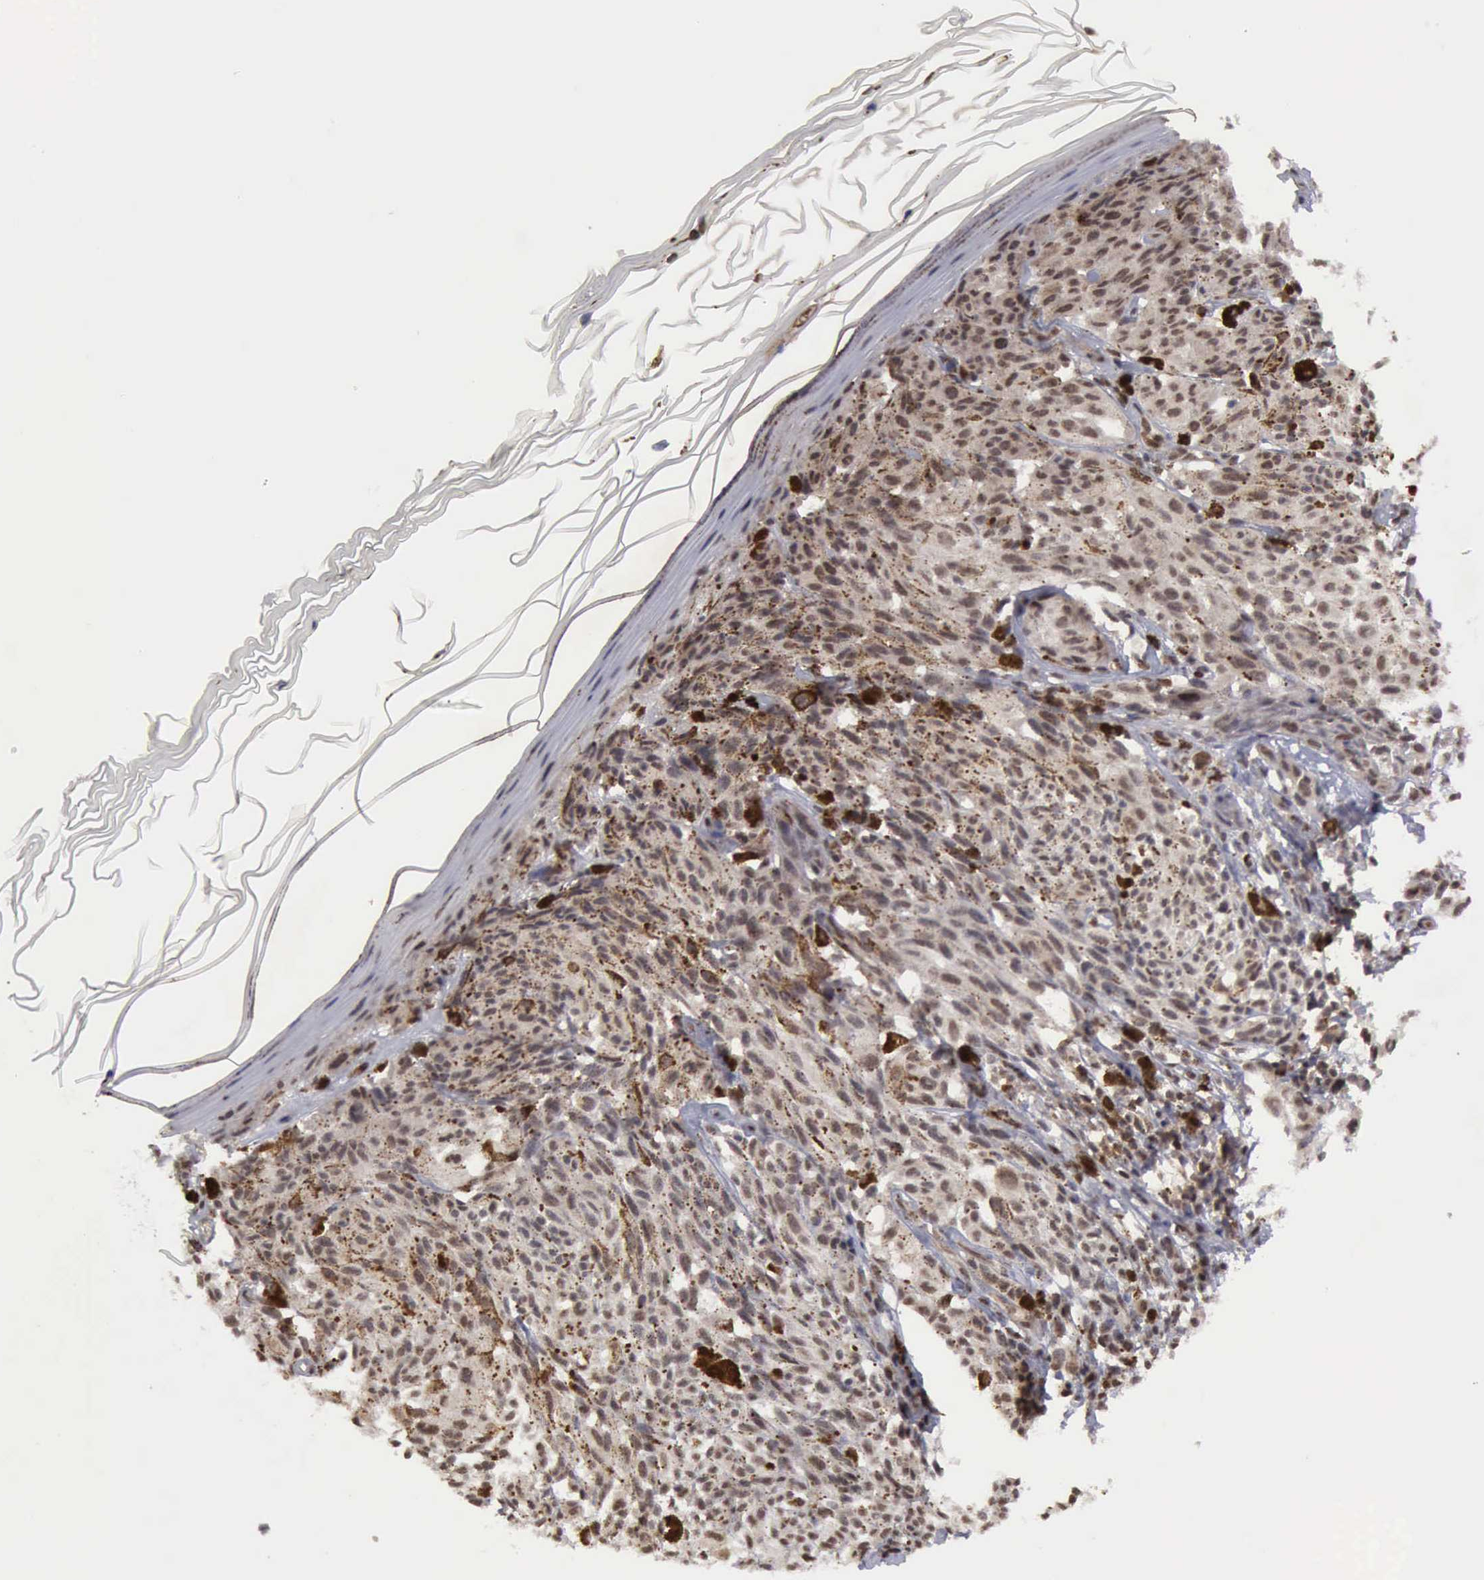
{"staining": {"intensity": "moderate", "quantity": ">75%", "location": "cytoplasmic/membranous"}, "tissue": "melanoma", "cell_type": "Tumor cells", "image_type": "cancer", "snomed": [{"axis": "morphology", "description": "Malignant melanoma, NOS"}, {"axis": "topography", "description": "Skin"}], "caption": "Immunohistochemical staining of melanoma displays medium levels of moderate cytoplasmic/membranous protein expression in approximately >75% of tumor cells.", "gene": "CDKN2A", "patient": {"sex": "female", "age": 72}}